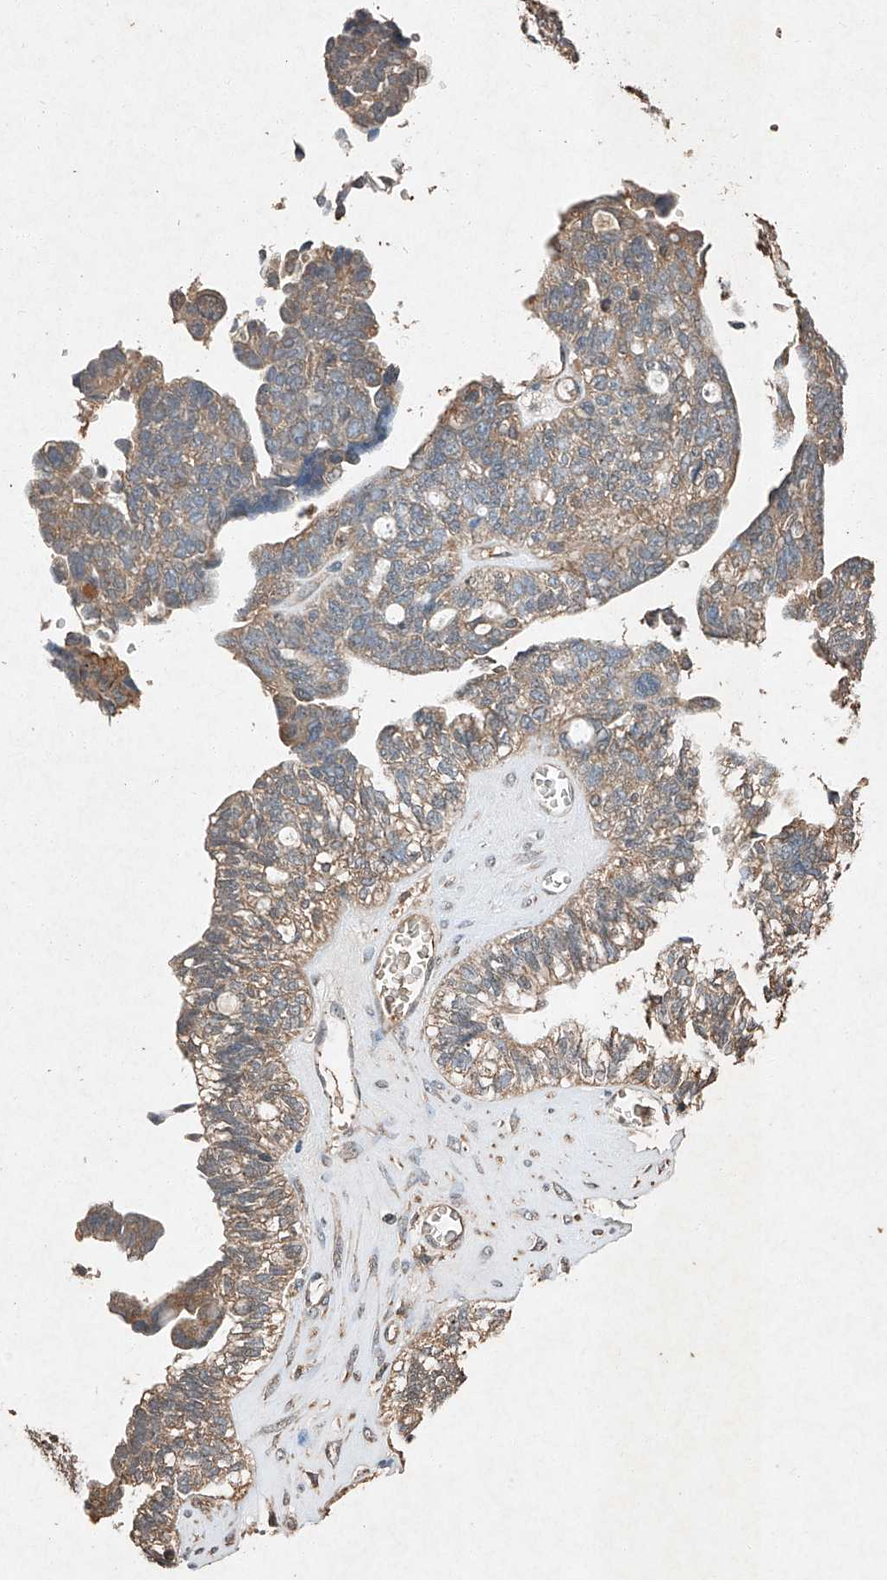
{"staining": {"intensity": "moderate", "quantity": ">75%", "location": "cytoplasmic/membranous"}, "tissue": "ovarian cancer", "cell_type": "Tumor cells", "image_type": "cancer", "snomed": [{"axis": "morphology", "description": "Cystadenocarcinoma, serous, NOS"}, {"axis": "topography", "description": "Ovary"}], "caption": "Tumor cells display medium levels of moderate cytoplasmic/membranous positivity in about >75% of cells in ovarian cancer.", "gene": "STK3", "patient": {"sex": "female", "age": 79}}